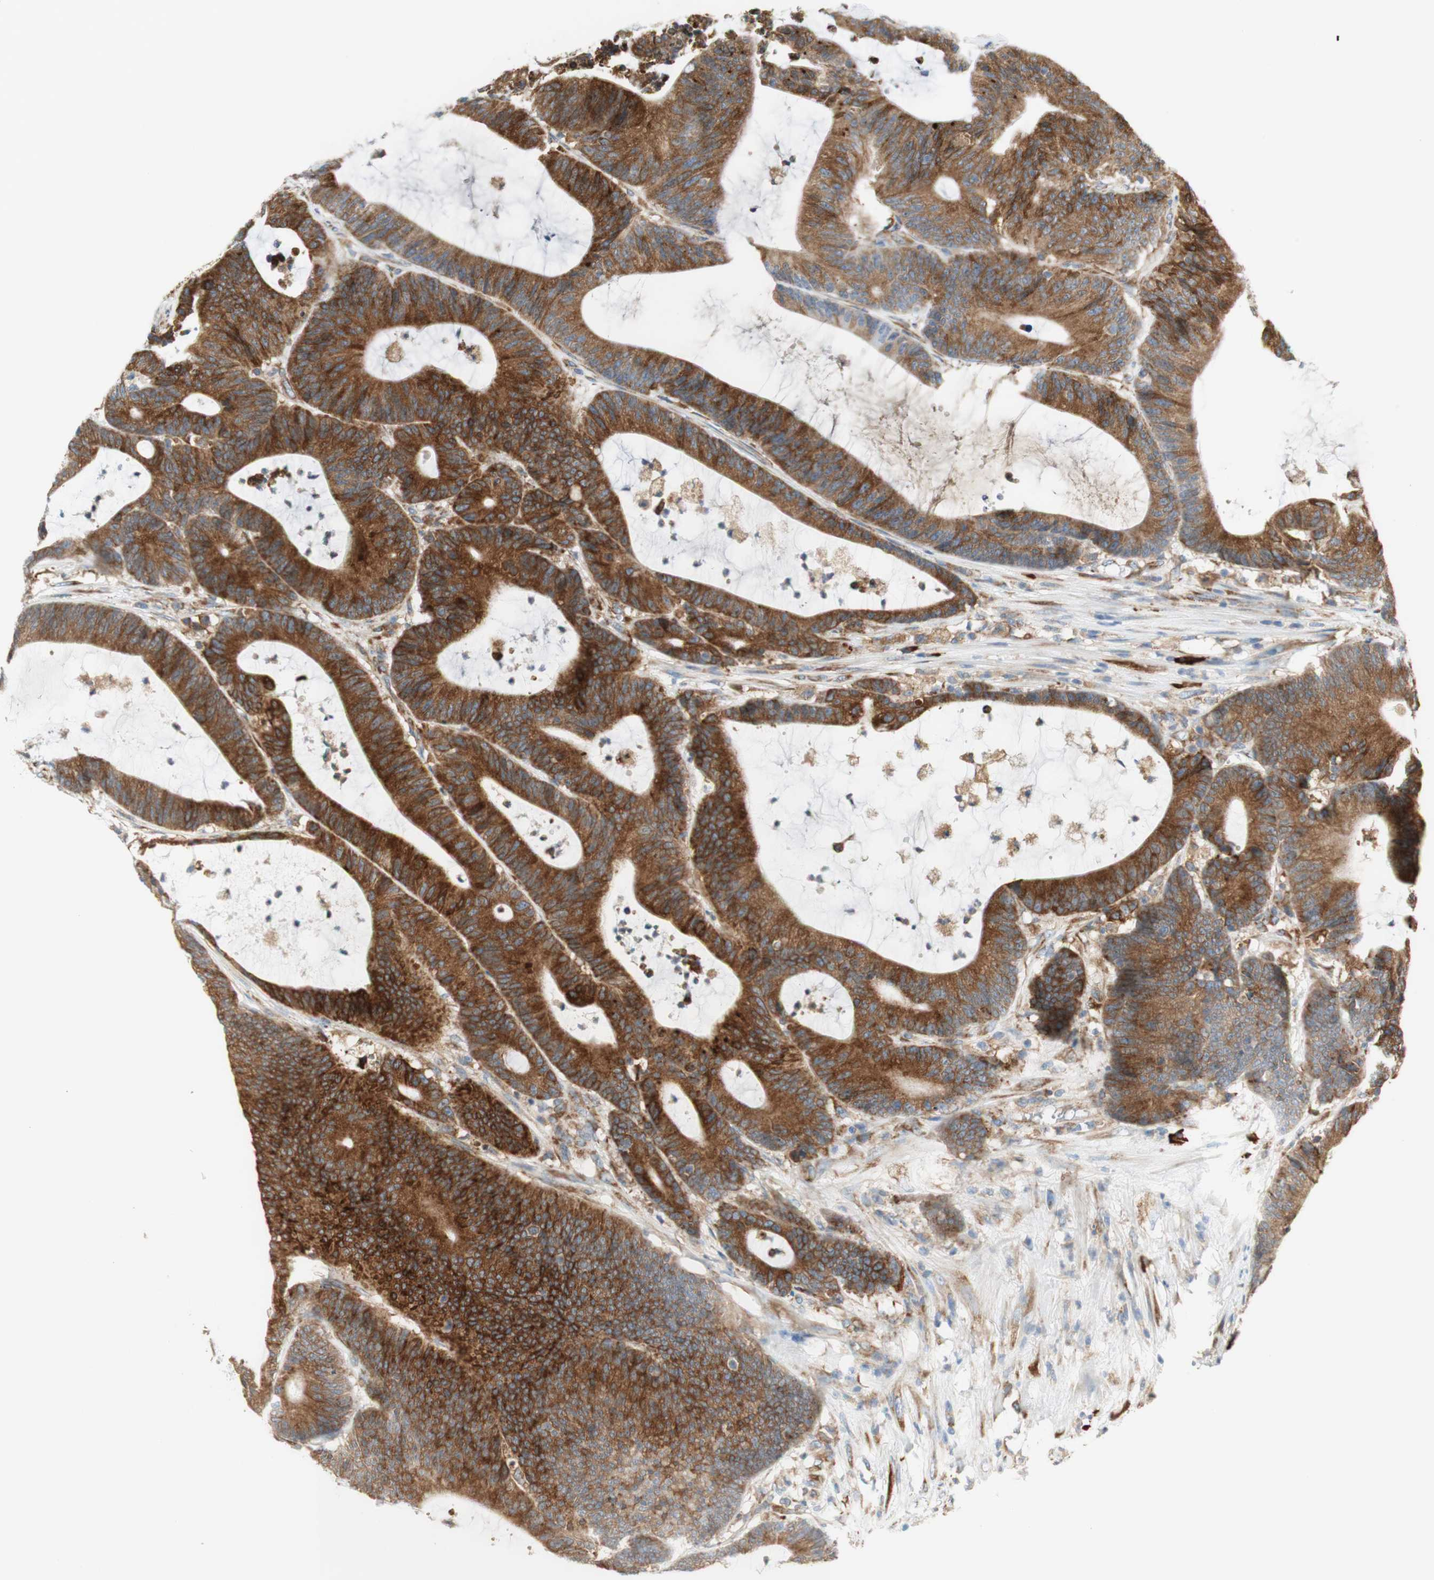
{"staining": {"intensity": "strong", "quantity": ">75%", "location": "cytoplasmic/membranous"}, "tissue": "colorectal cancer", "cell_type": "Tumor cells", "image_type": "cancer", "snomed": [{"axis": "morphology", "description": "Adenocarcinoma, NOS"}, {"axis": "topography", "description": "Colon"}], "caption": "The immunohistochemical stain highlights strong cytoplasmic/membranous positivity in tumor cells of colorectal cancer tissue. Using DAB (3,3'-diaminobenzidine) (brown) and hematoxylin (blue) stains, captured at high magnification using brightfield microscopy.", "gene": "MANF", "patient": {"sex": "female", "age": 84}}